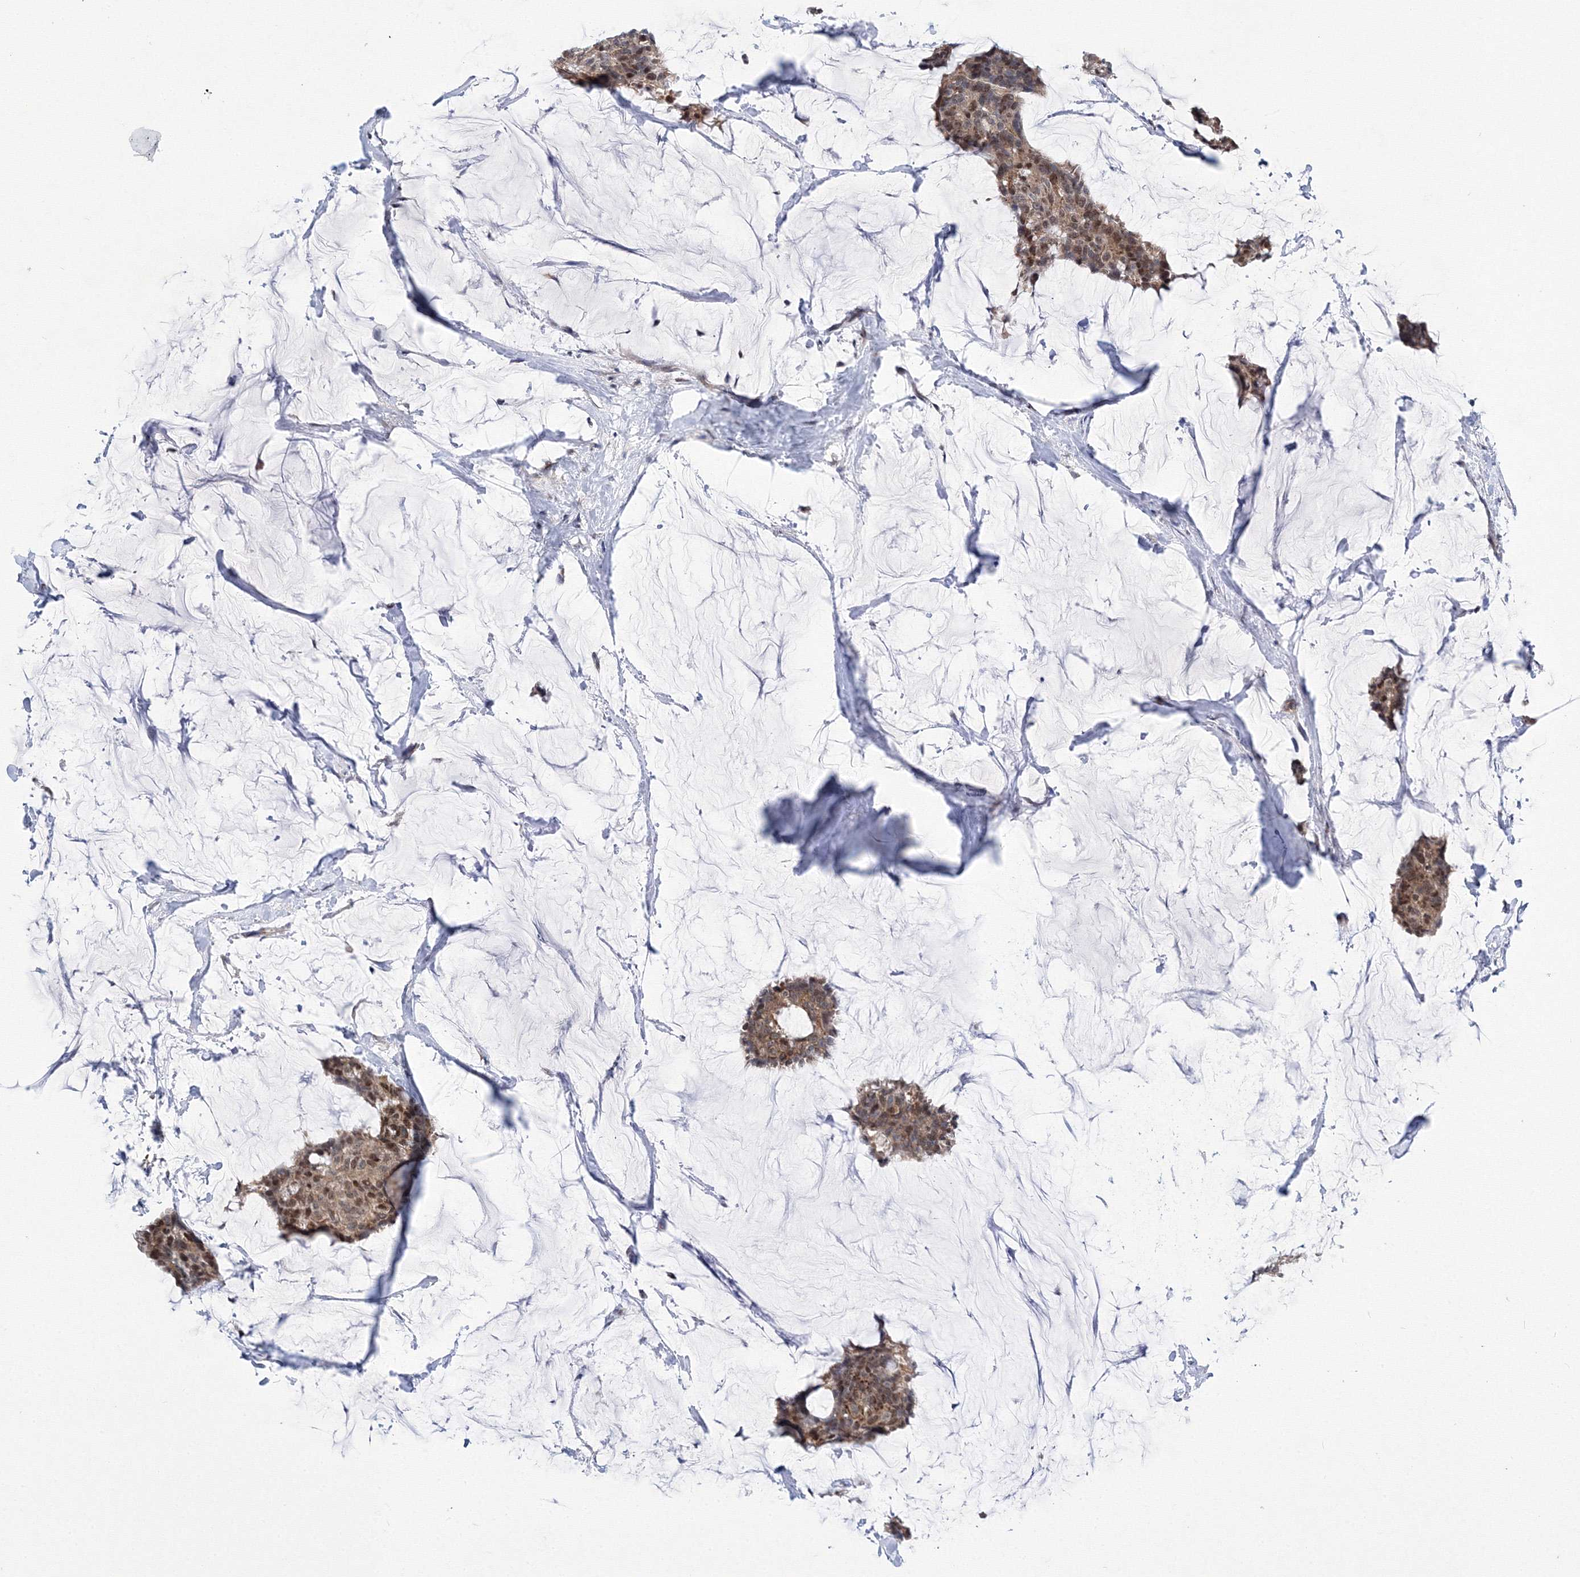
{"staining": {"intensity": "moderate", "quantity": ">75%", "location": "cytoplasmic/membranous,nuclear"}, "tissue": "breast cancer", "cell_type": "Tumor cells", "image_type": "cancer", "snomed": [{"axis": "morphology", "description": "Duct carcinoma"}, {"axis": "topography", "description": "Breast"}], "caption": "Tumor cells reveal moderate cytoplasmic/membranous and nuclear positivity in approximately >75% of cells in breast cancer.", "gene": "GPN1", "patient": {"sex": "female", "age": 93}}